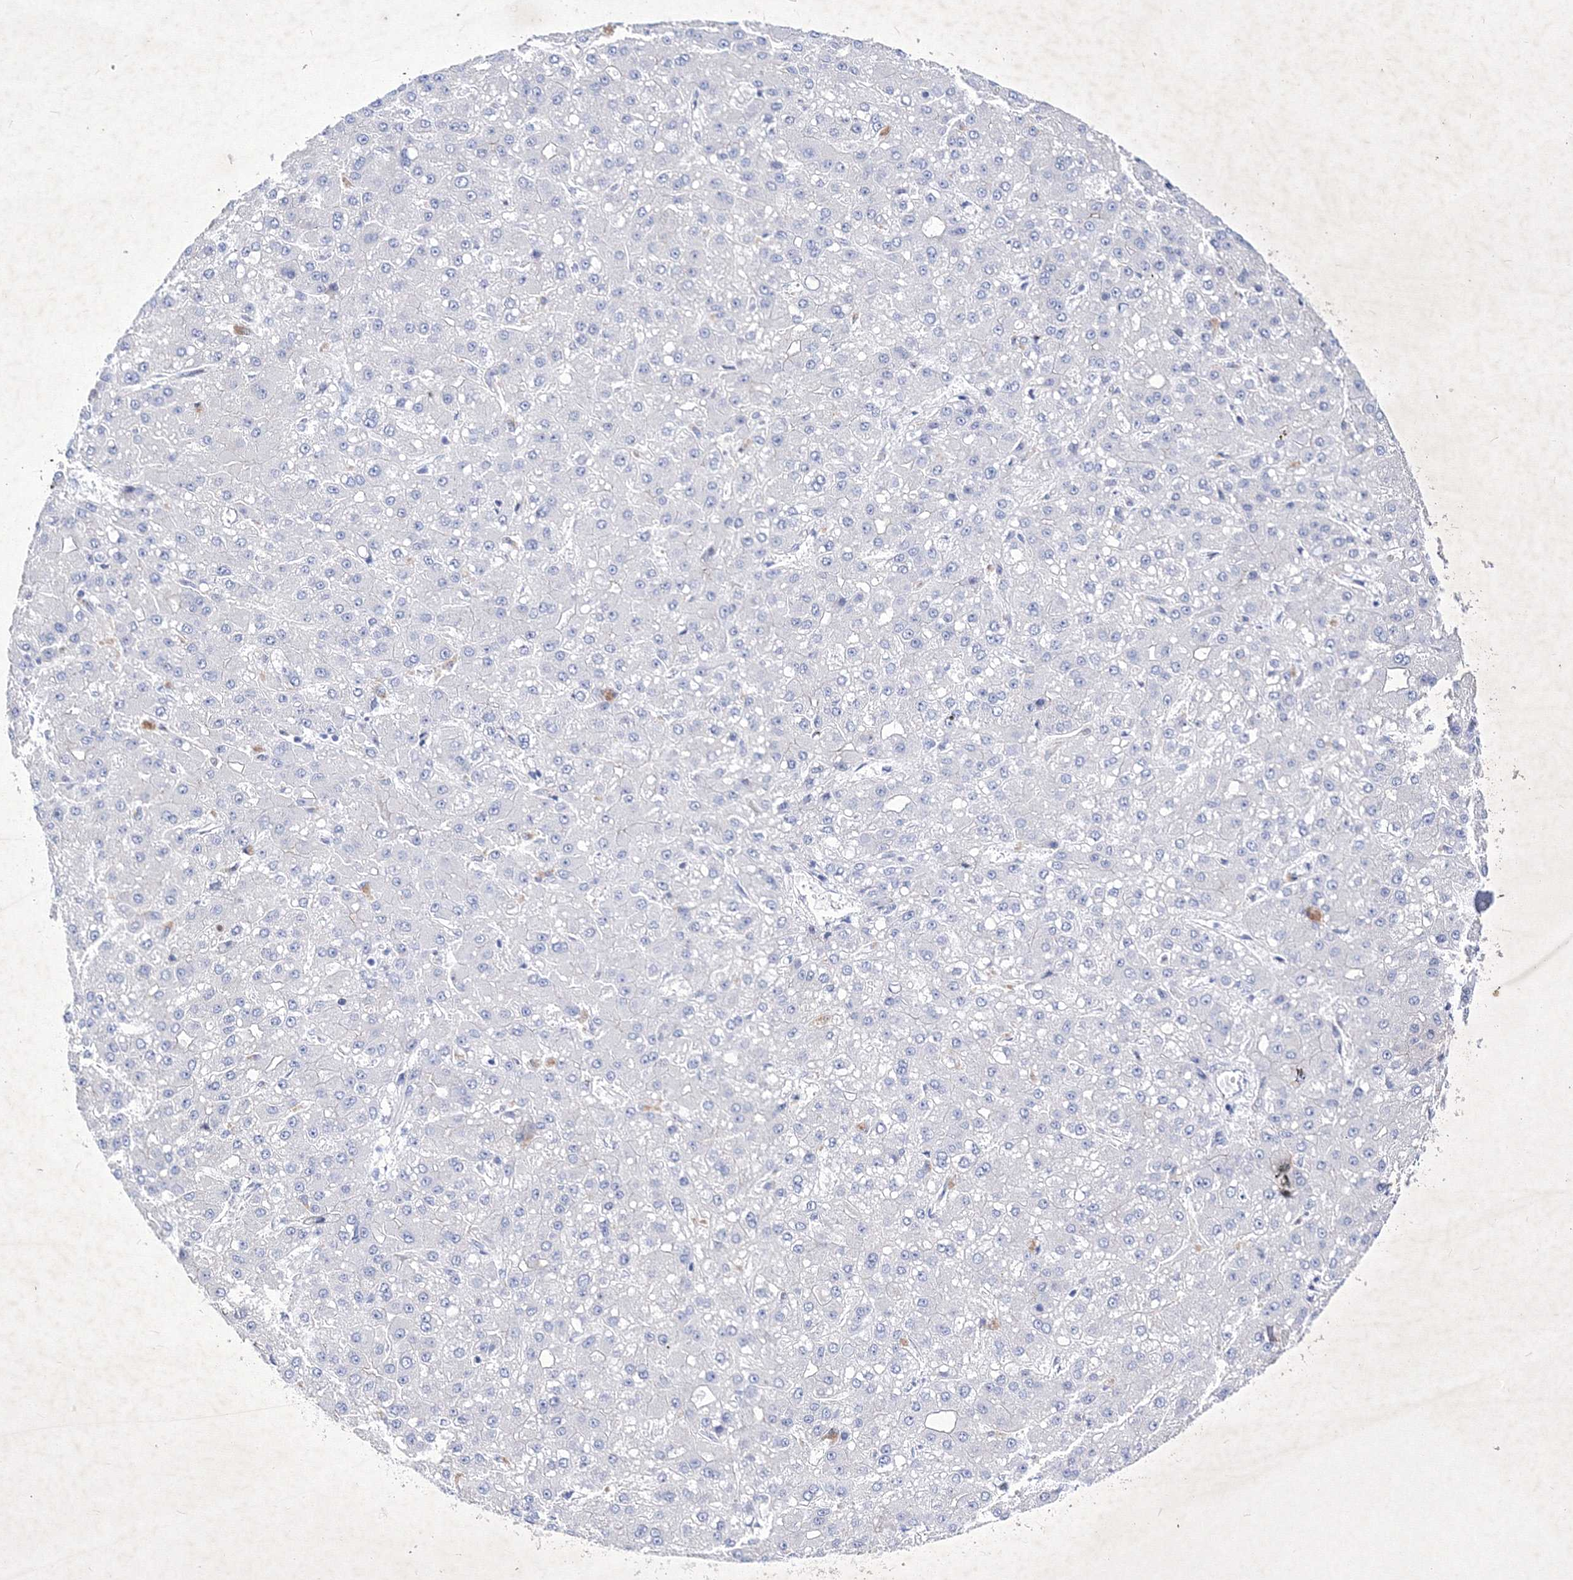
{"staining": {"intensity": "negative", "quantity": "none", "location": "none"}, "tissue": "liver cancer", "cell_type": "Tumor cells", "image_type": "cancer", "snomed": [{"axis": "morphology", "description": "Carcinoma, Hepatocellular, NOS"}, {"axis": "topography", "description": "Liver"}], "caption": "Tumor cells show no significant protein expression in liver cancer (hepatocellular carcinoma). The staining is performed using DAB (3,3'-diaminobenzidine) brown chromogen with nuclei counter-stained in using hematoxylin.", "gene": "GPN1", "patient": {"sex": "male", "age": 67}}